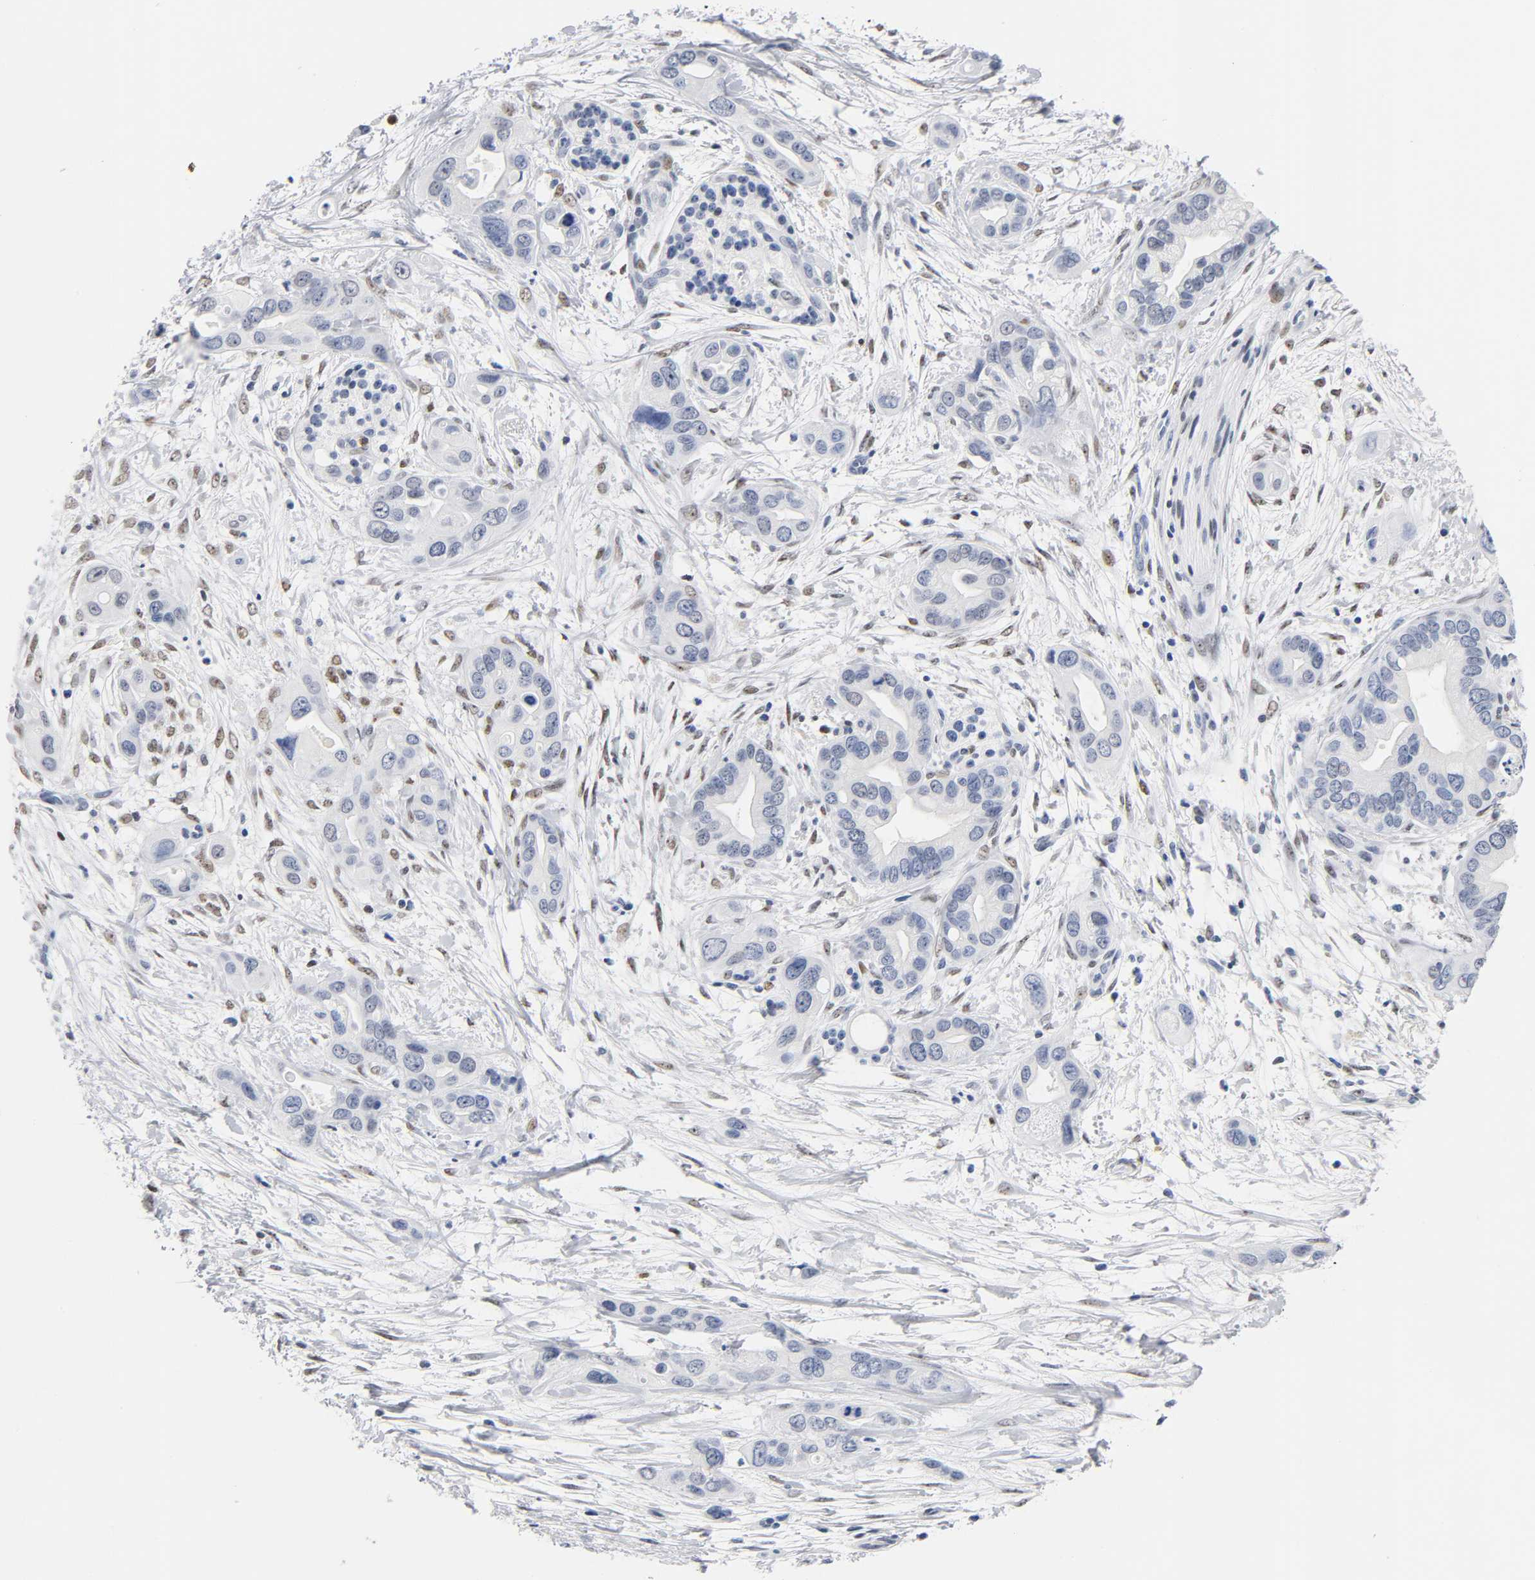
{"staining": {"intensity": "negative", "quantity": "none", "location": "none"}, "tissue": "pancreatic cancer", "cell_type": "Tumor cells", "image_type": "cancer", "snomed": [{"axis": "morphology", "description": "Adenocarcinoma, NOS"}, {"axis": "topography", "description": "Pancreas"}], "caption": "Immunohistochemistry photomicrograph of neoplastic tissue: human adenocarcinoma (pancreatic) stained with DAB shows no significant protein positivity in tumor cells.", "gene": "NAB2", "patient": {"sex": "female", "age": 77}}